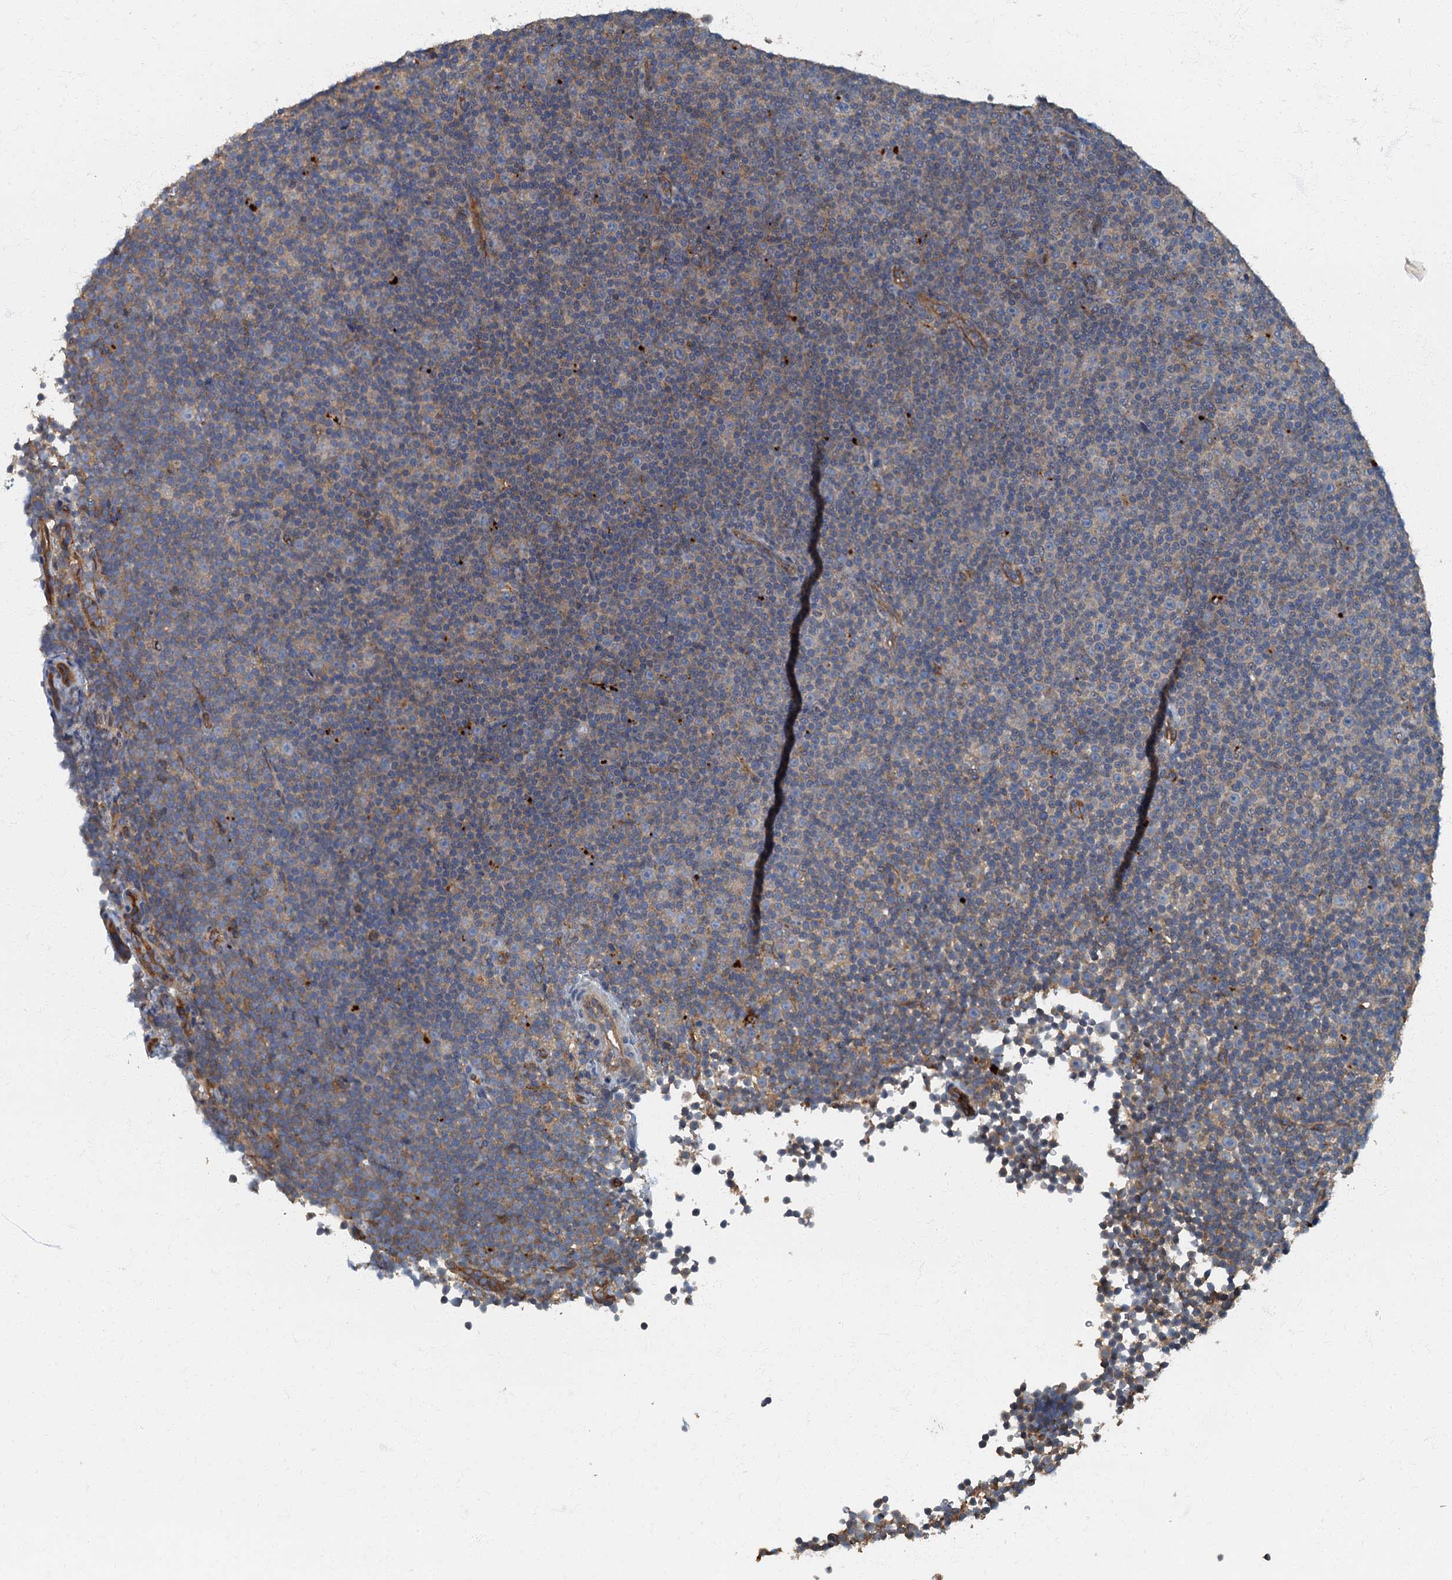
{"staining": {"intensity": "weak", "quantity": "<25%", "location": "cytoplasmic/membranous"}, "tissue": "lymphoma", "cell_type": "Tumor cells", "image_type": "cancer", "snomed": [{"axis": "morphology", "description": "Malignant lymphoma, non-Hodgkin's type, Low grade"}, {"axis": "topography", "description": "Lymph node"}], "caption": "Immunohistochemistry (IHC) of lymphoma shows no positivity in tumor cells.", "gene": "ARL11", "patient": {"sex": "female", "age": 67}}